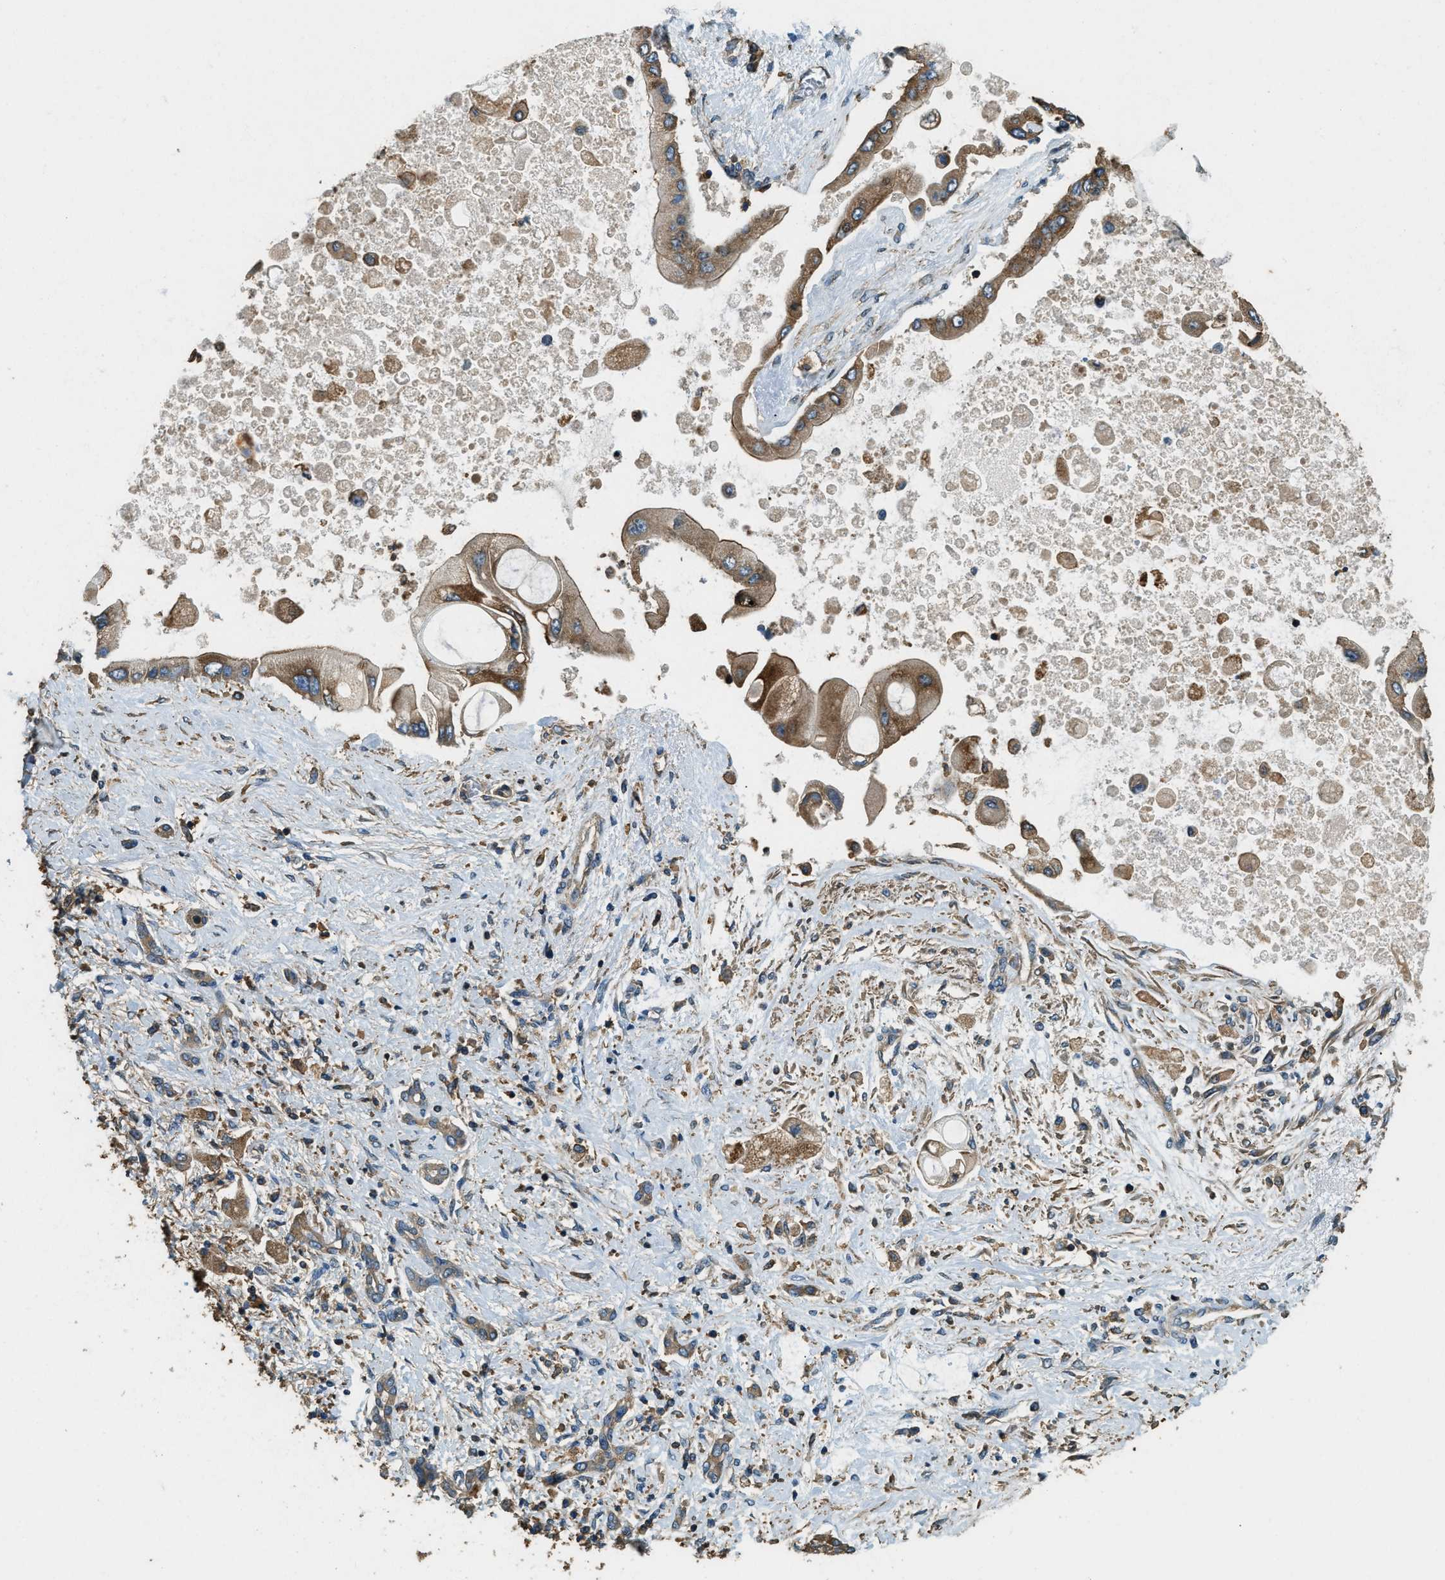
{"staining": {"intensity": "moderate", "quantity": ">75%", "location": "cytoplasmic/membranous"}, "tissue": "liver cancer", "cell_type": "Tumor cells", "image_type": "cancer", "snomed": [{"axis": "morphology", "description": "Cholangiocarcinoma"}, {"axis": "topography", "description": "Liver"}], "caption": "Immunohistochemical staining of human liver cholangiocarcinoma shows moderate cytoplasmic/membranous protein positivity in about >75% of tumor cells.", "gene": "ERGIC1", "patient": {"sex": "male", "age": 50}}